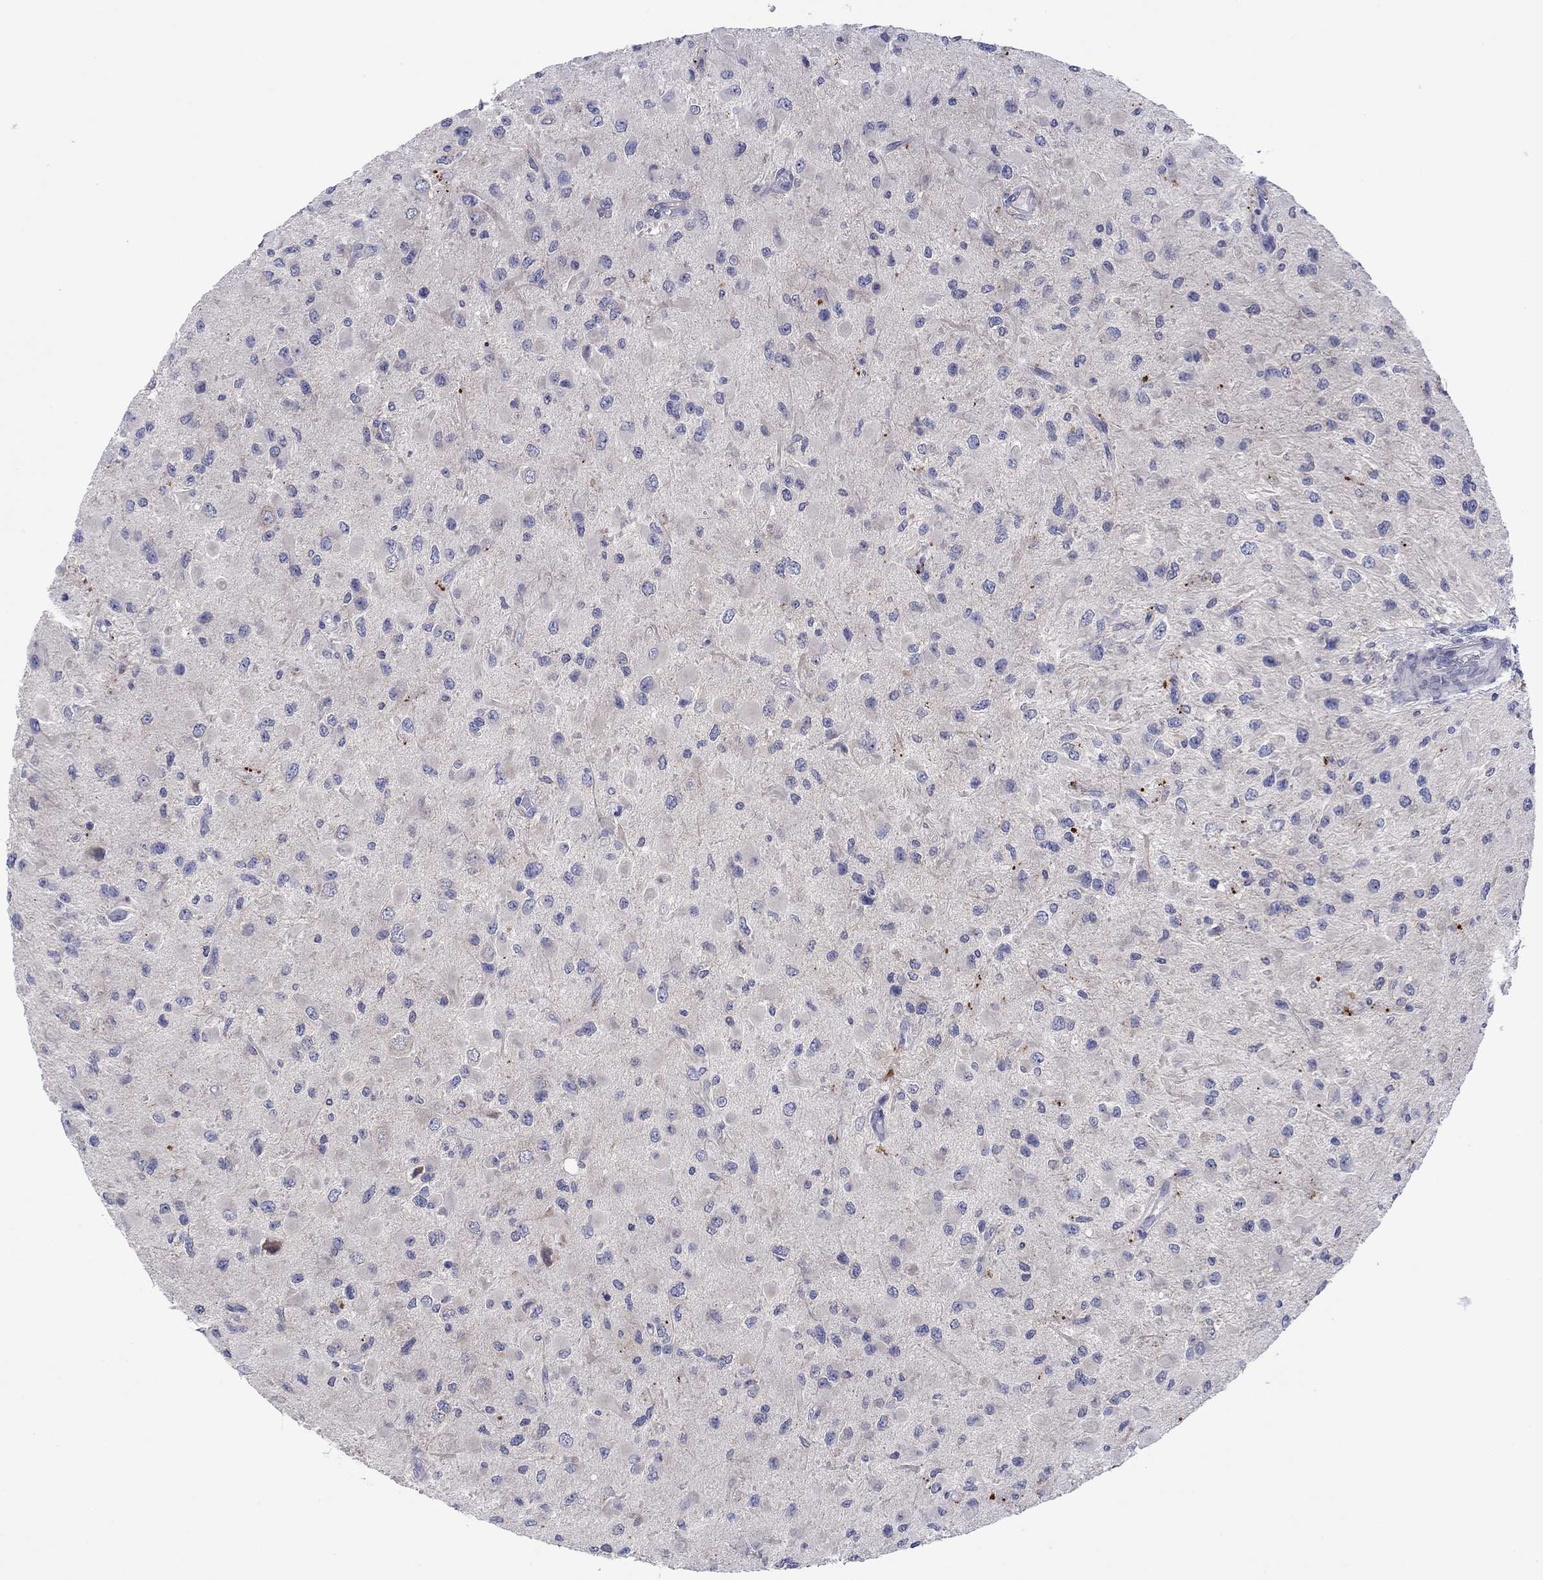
{"staining": {"intensity": "negative", "quantity": "none", "location": "none"}, "tissue": "glioma", "cell_type": "Tumor cells", "image_type": "cancer", "snomed": [{"axis": "morphology", "description": "Glioma, malignant, High grade"}, {"axis": "topography", "description": "Cerebral cortex"}], "caption": "A histopathology image of glioma stained for a protein shows no brown staining in tumor cells.", "gene": "HDC", "patient": {"sex": "male", "age": 35}}